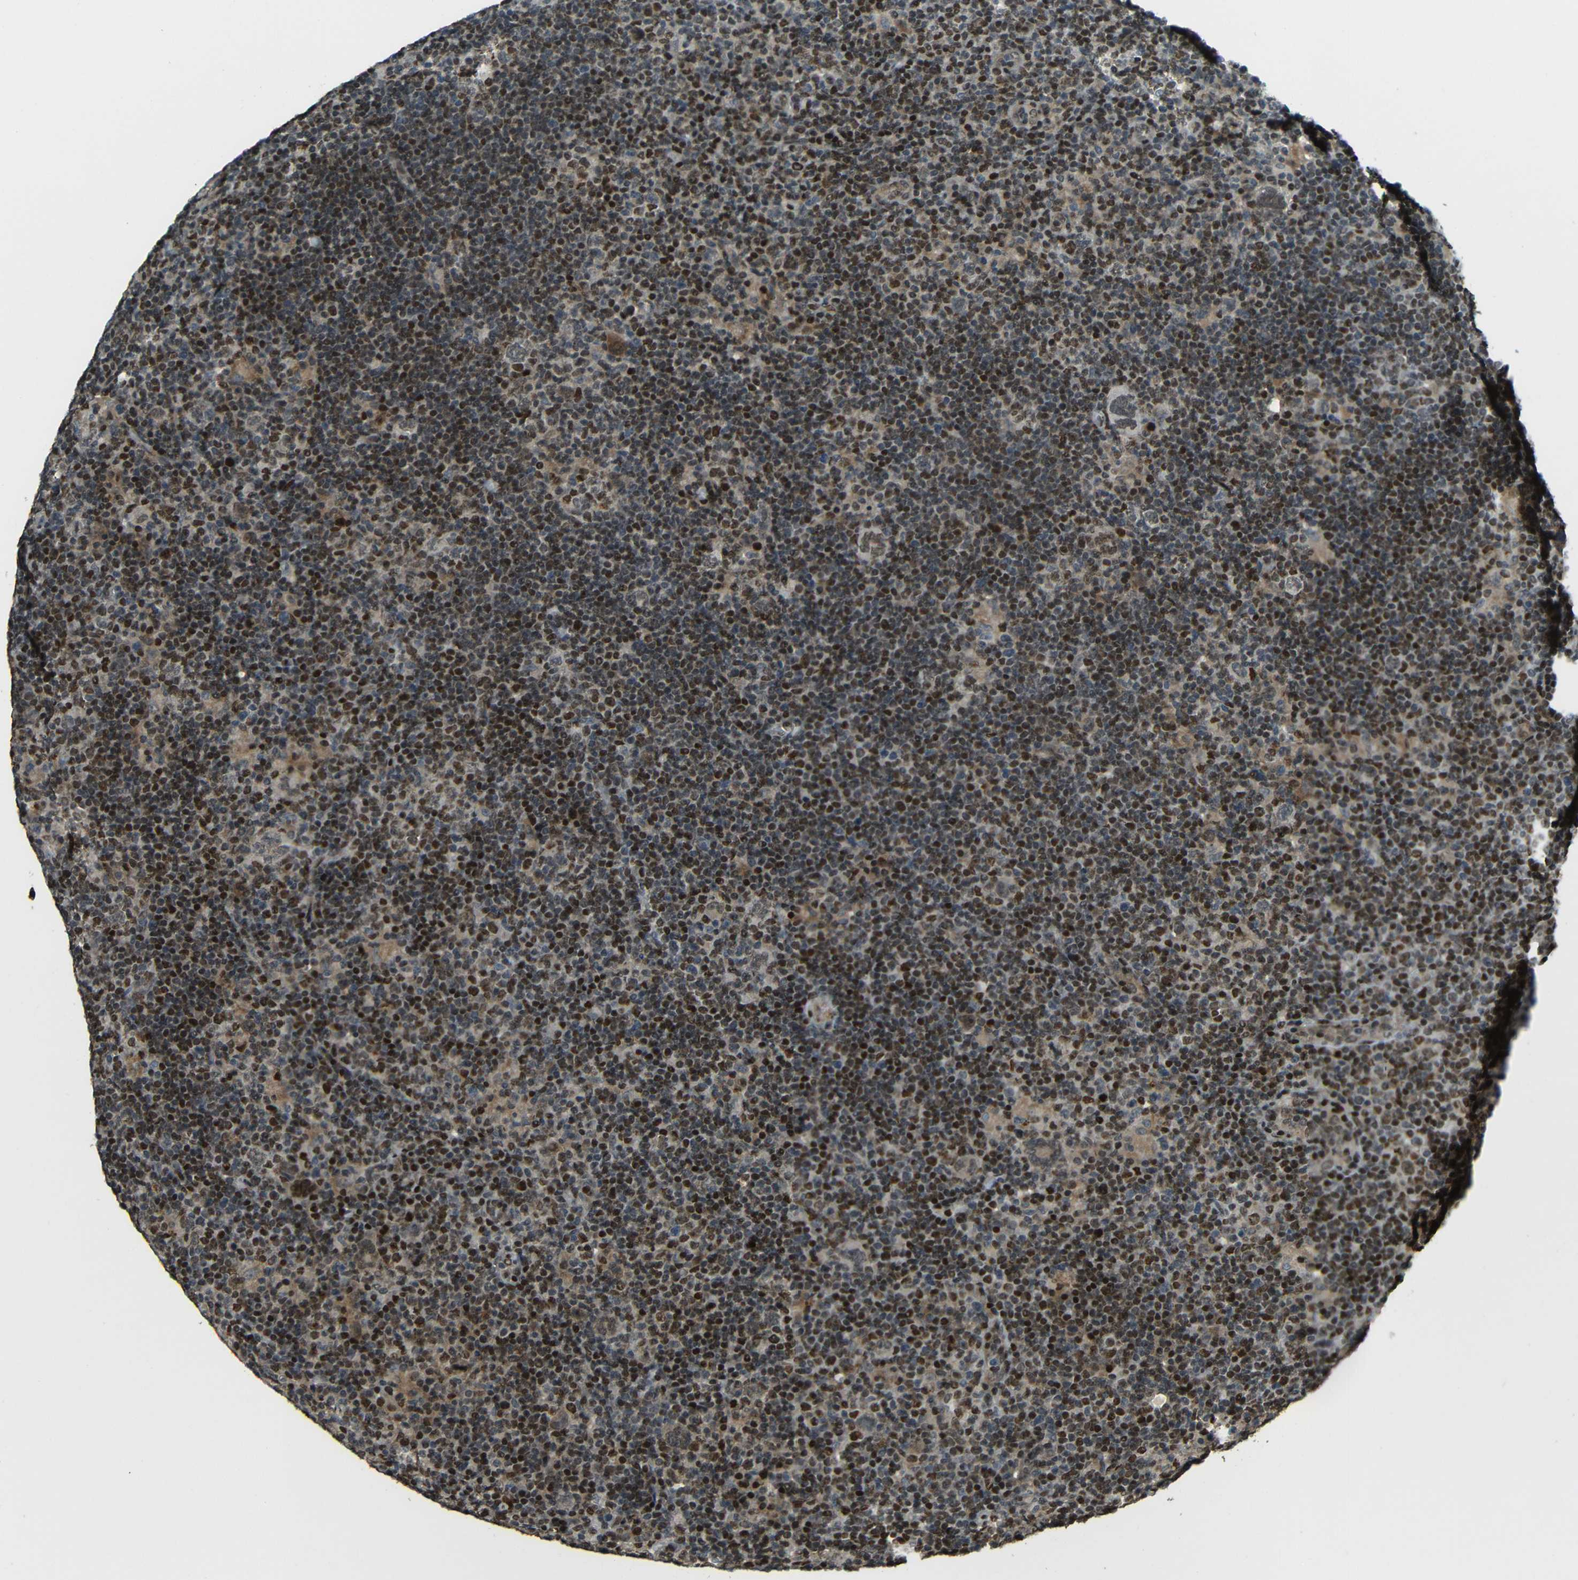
{"staining": {"intensity": "weak", "quantity": "25%-75%", "location": "nuclear"}, "tissue": "lymphoma", "cell_type": "Tumor cells", "image_type": "cancer", "snomed": [{"axis": "morphology", "description": "Hodgkin's disease, NOS"}, {"axis": "topography", "description": "Lymph node"}], "caption": "A brown stain labels weak nuclear staining of a protein in Hodgkin's disease tumor cells.", "gene": "PSIP1", "patient": {"sex": "female", "age": 57}}